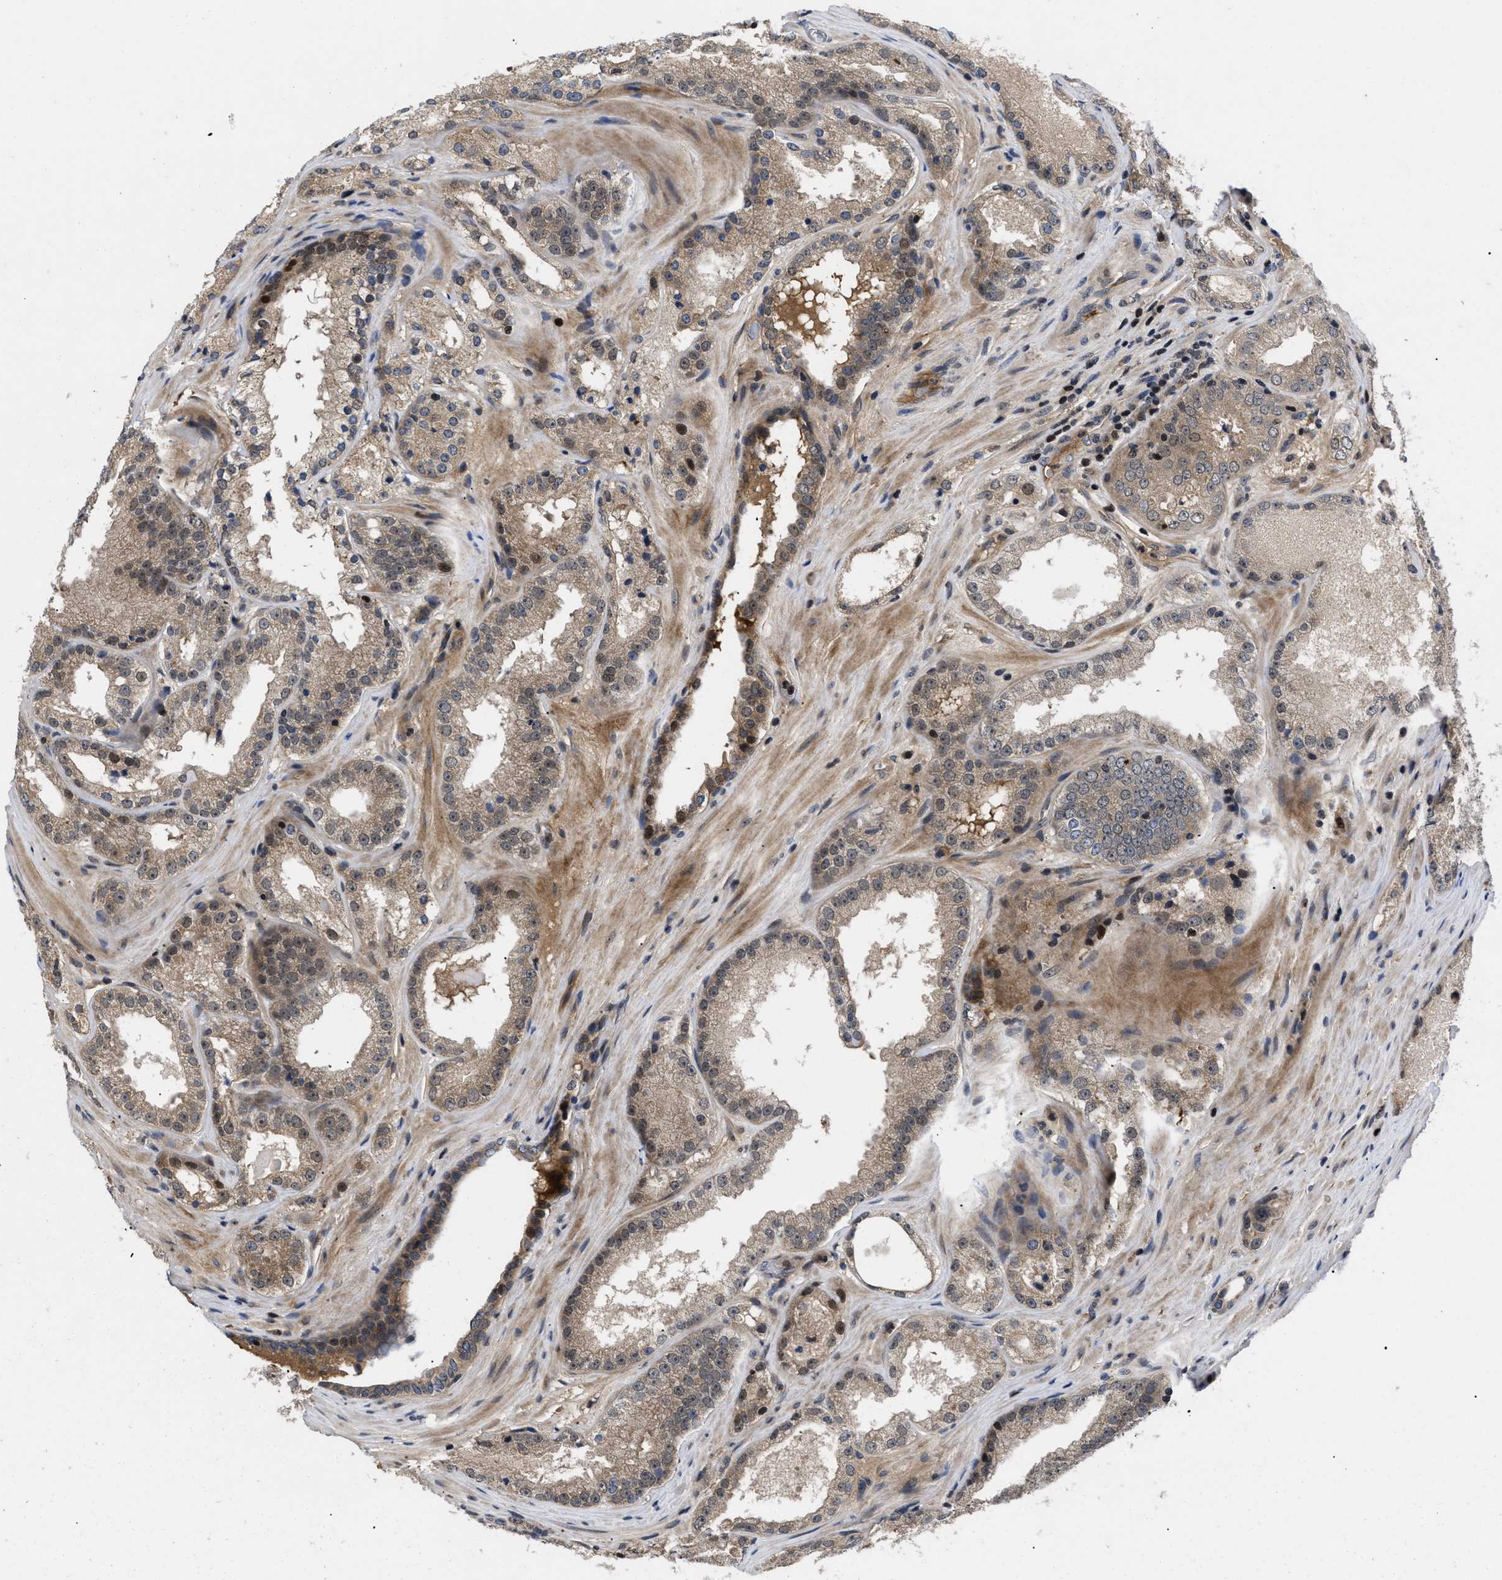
{"staining": {"intensity": "weak", "quantity": ">75%", "location": "cytoplasmic/membranous,nuclear"}, "tissue": "prostate cancer", "cell_type": "Tumor cells", "image_type": "cancer", "snomed": [{"axis": "morphology", "description": "Adenocarcinoma, High grade"}, {"axis": "topography", "description": "Prostate"}], "caption": "Immunohistochemistry (IHC) photomicrograph of human prostate adenocarcinoma (high-grade) stained for a protein (brown), which demonstrates low levels of weak cytoplasmic/membranous and nuclear expression in about >75% of tumor cells.", "gene": "FAM200A", "patient": {"sex": "male", "age": 65}}